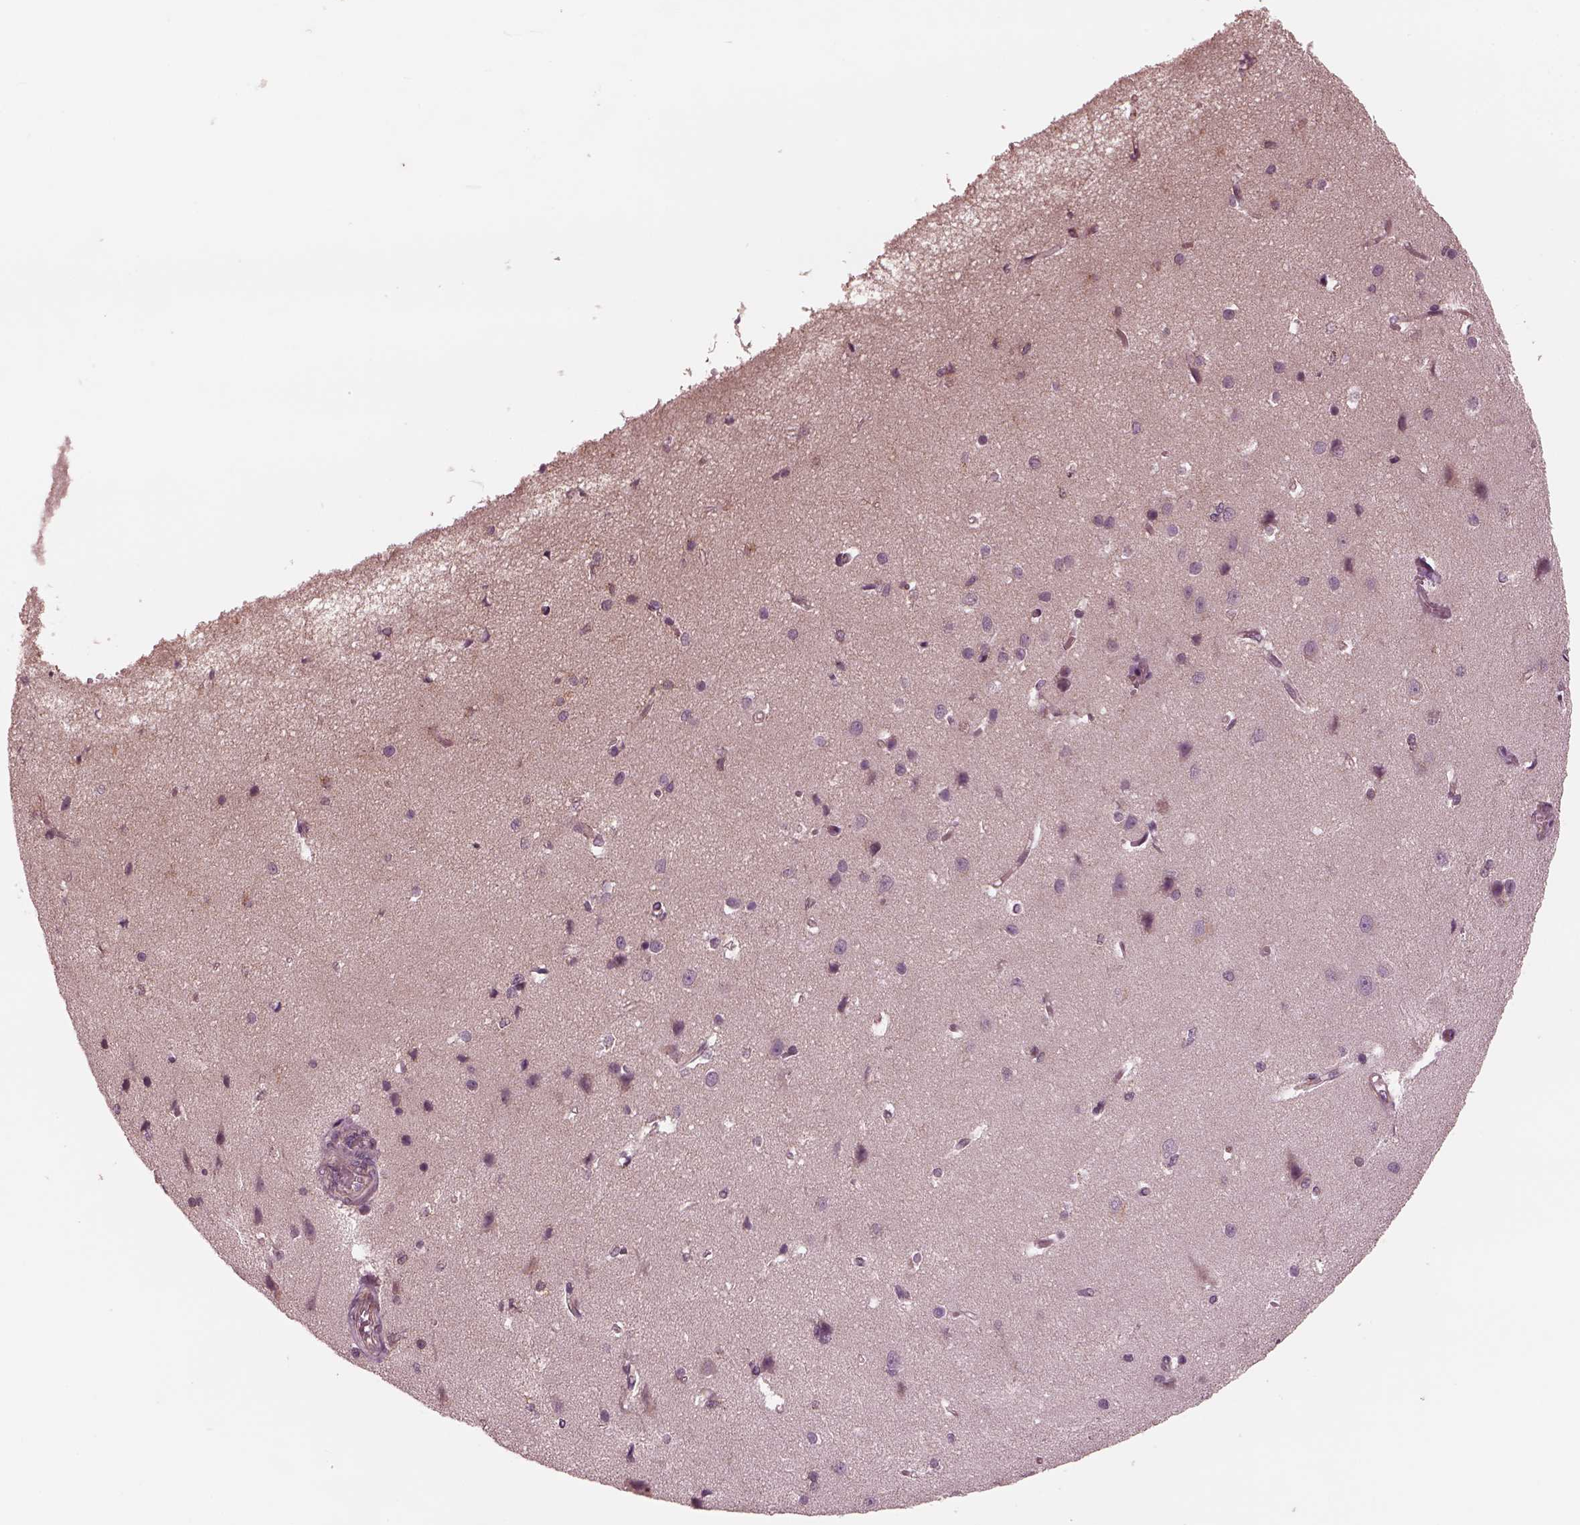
{"staining": {"intensity": "moderate", "quantity": ">75%", "location": "cytoplasmic/membranous"}, "tissue": "cerebral cortex", "cell_type": "Endothelial cells", "image_type": "normal", "snomed": [{"axis": "morphology", "description": "Normal tissue, NOS"}, {"axis": "topography", "description": "Cerebral cortex"}], "caption": "Immunohistochemical staining of unremarkable human cerebral cortex reveals medium levels of moderate cytoplasmic/membranous positivity in approximately >75% of endothelial cells.", "gene": "TUBG1", "patient": {"sex": "male", "age": 37}}